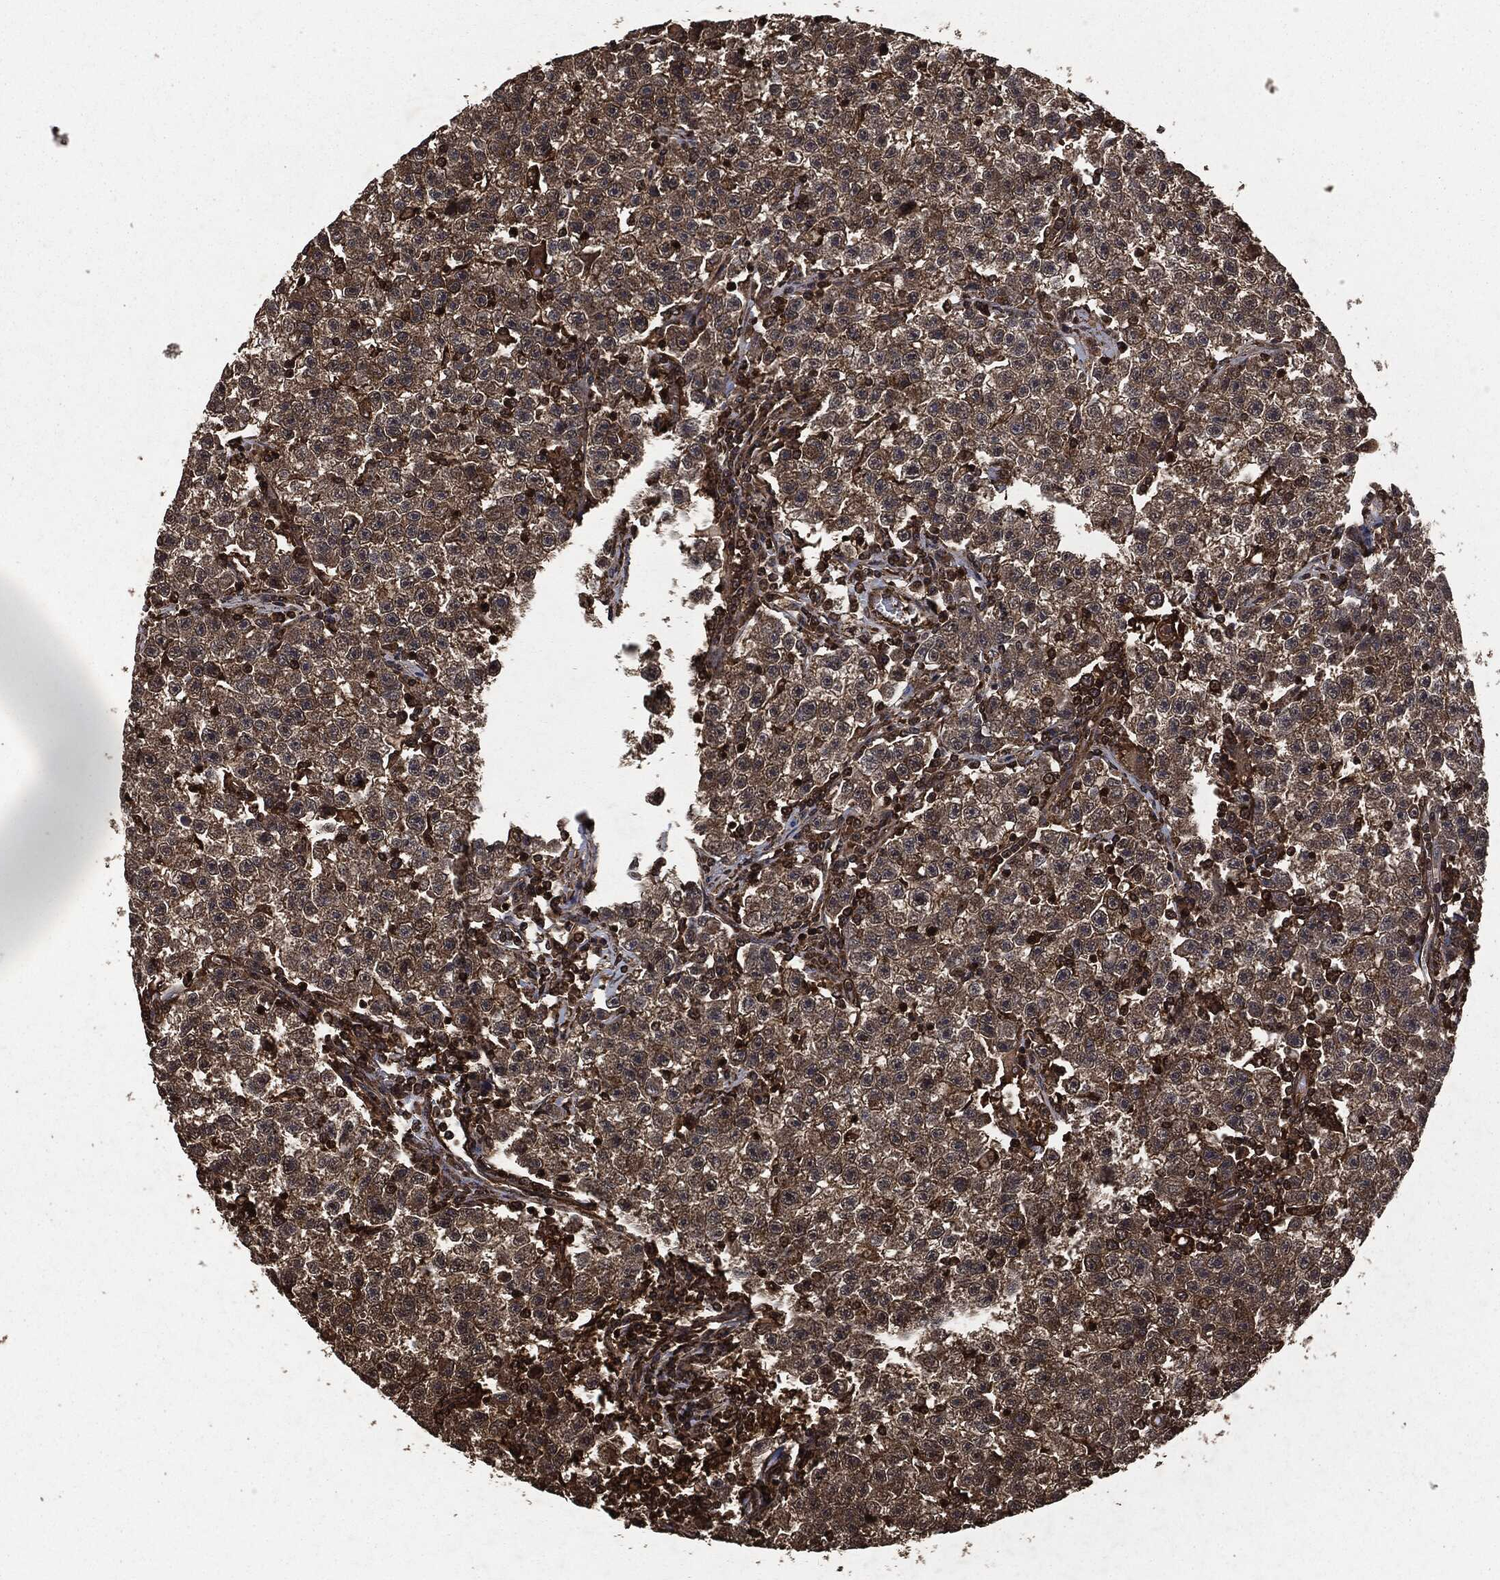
{"staining": {"intensity": "moderate", "quantity": ">75%", "location": "cytoplasmic/membranous"}, "tissue": "testis cancer", "cell_type": "Tumor cells", "image_type": "cancer", "snomed": [{"axis": "morphology", "description": "Seminoma, NOS"}, {"axis": "topography", "description": "Testis"}], "caption": "Immunohistochemistry of human testis seminoma displays medium levels of moderate cytoplasmic/membranous positivity in about >75% of tumor cells.", "gene": "HRAS", "patient": {"sex": "male", "age": 22}}